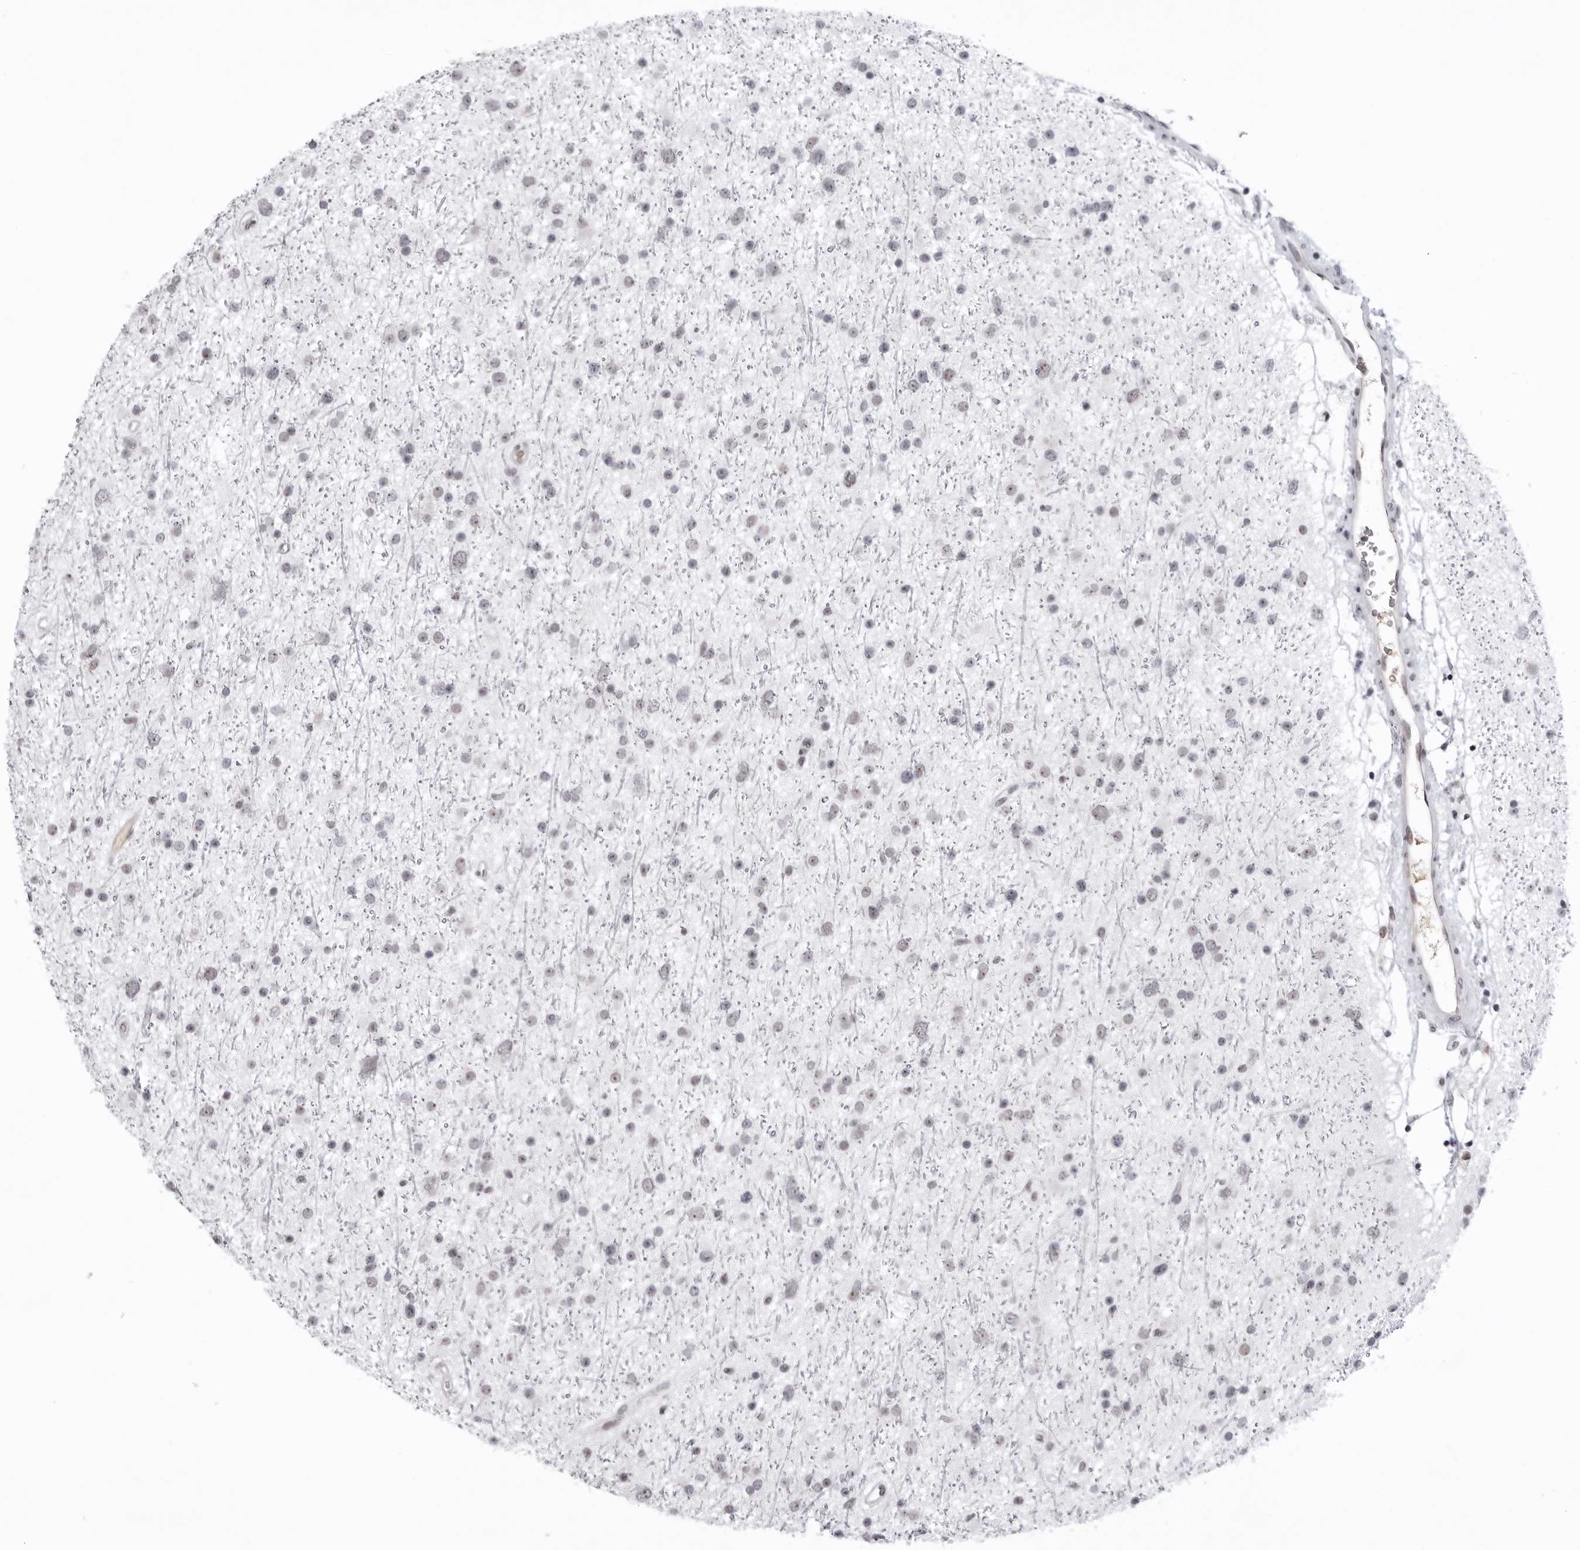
{"staining": {"intensity": "weak", "quantity": "25%-75%", "location": "nuclear"}, "tissue": "glioma", "cell_type": "Tumor cells", "image_type": "cancer", "snomed": [{"axis": "morphology", "description": "Glioma, malignant, Low grade"}, {"axis": "topography", "description": "Cerebral cortex"}], "caption": "High-power microscopy captured an immunohistochemistry photomicrograph of malignant glioma (low-grade), revealing weak nuclear staining in approximately 25%-75% of tumor cells.", "gene": "EXOSC10", "patient": {"sex": "female", "age": 39}}